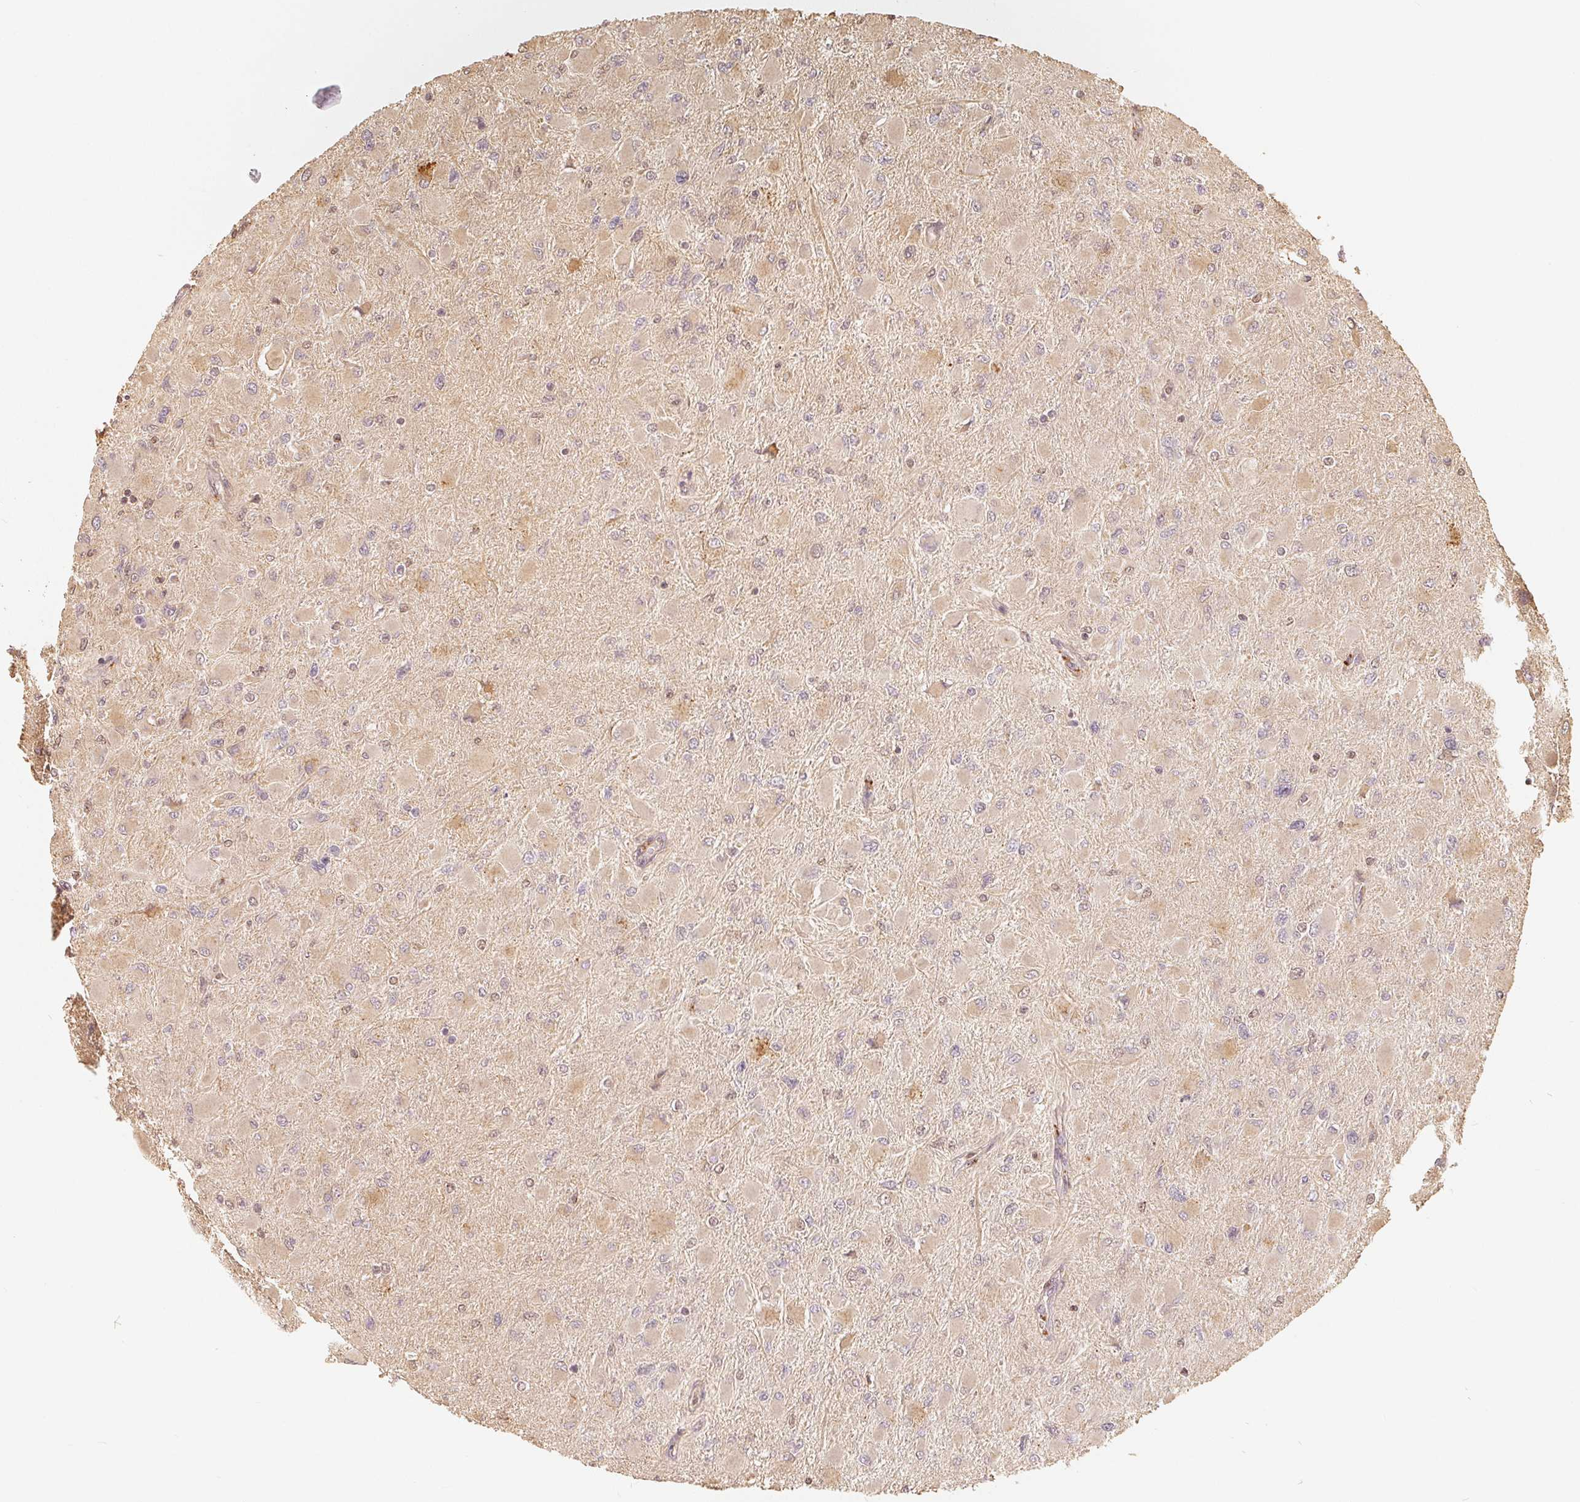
{"staining": {"intensity": "negative", "quantity": "none", "location": "none"}, "tissue": "glioma", "cell_type": "Tumor cells", "image_type": "cancer", "snomed": [{"axis": "morphology", "description": "Glioma, malignant, High grade"}, {"axis": "topography", "description": "Cerebral cortex"}], "caption": "This is a image of immunohistochemistry staining of malignant high-grade glioma, which shows no positivity in tumor cells.", "gene": "GUSB", "patient": {"sex": "female", "age": 36}}